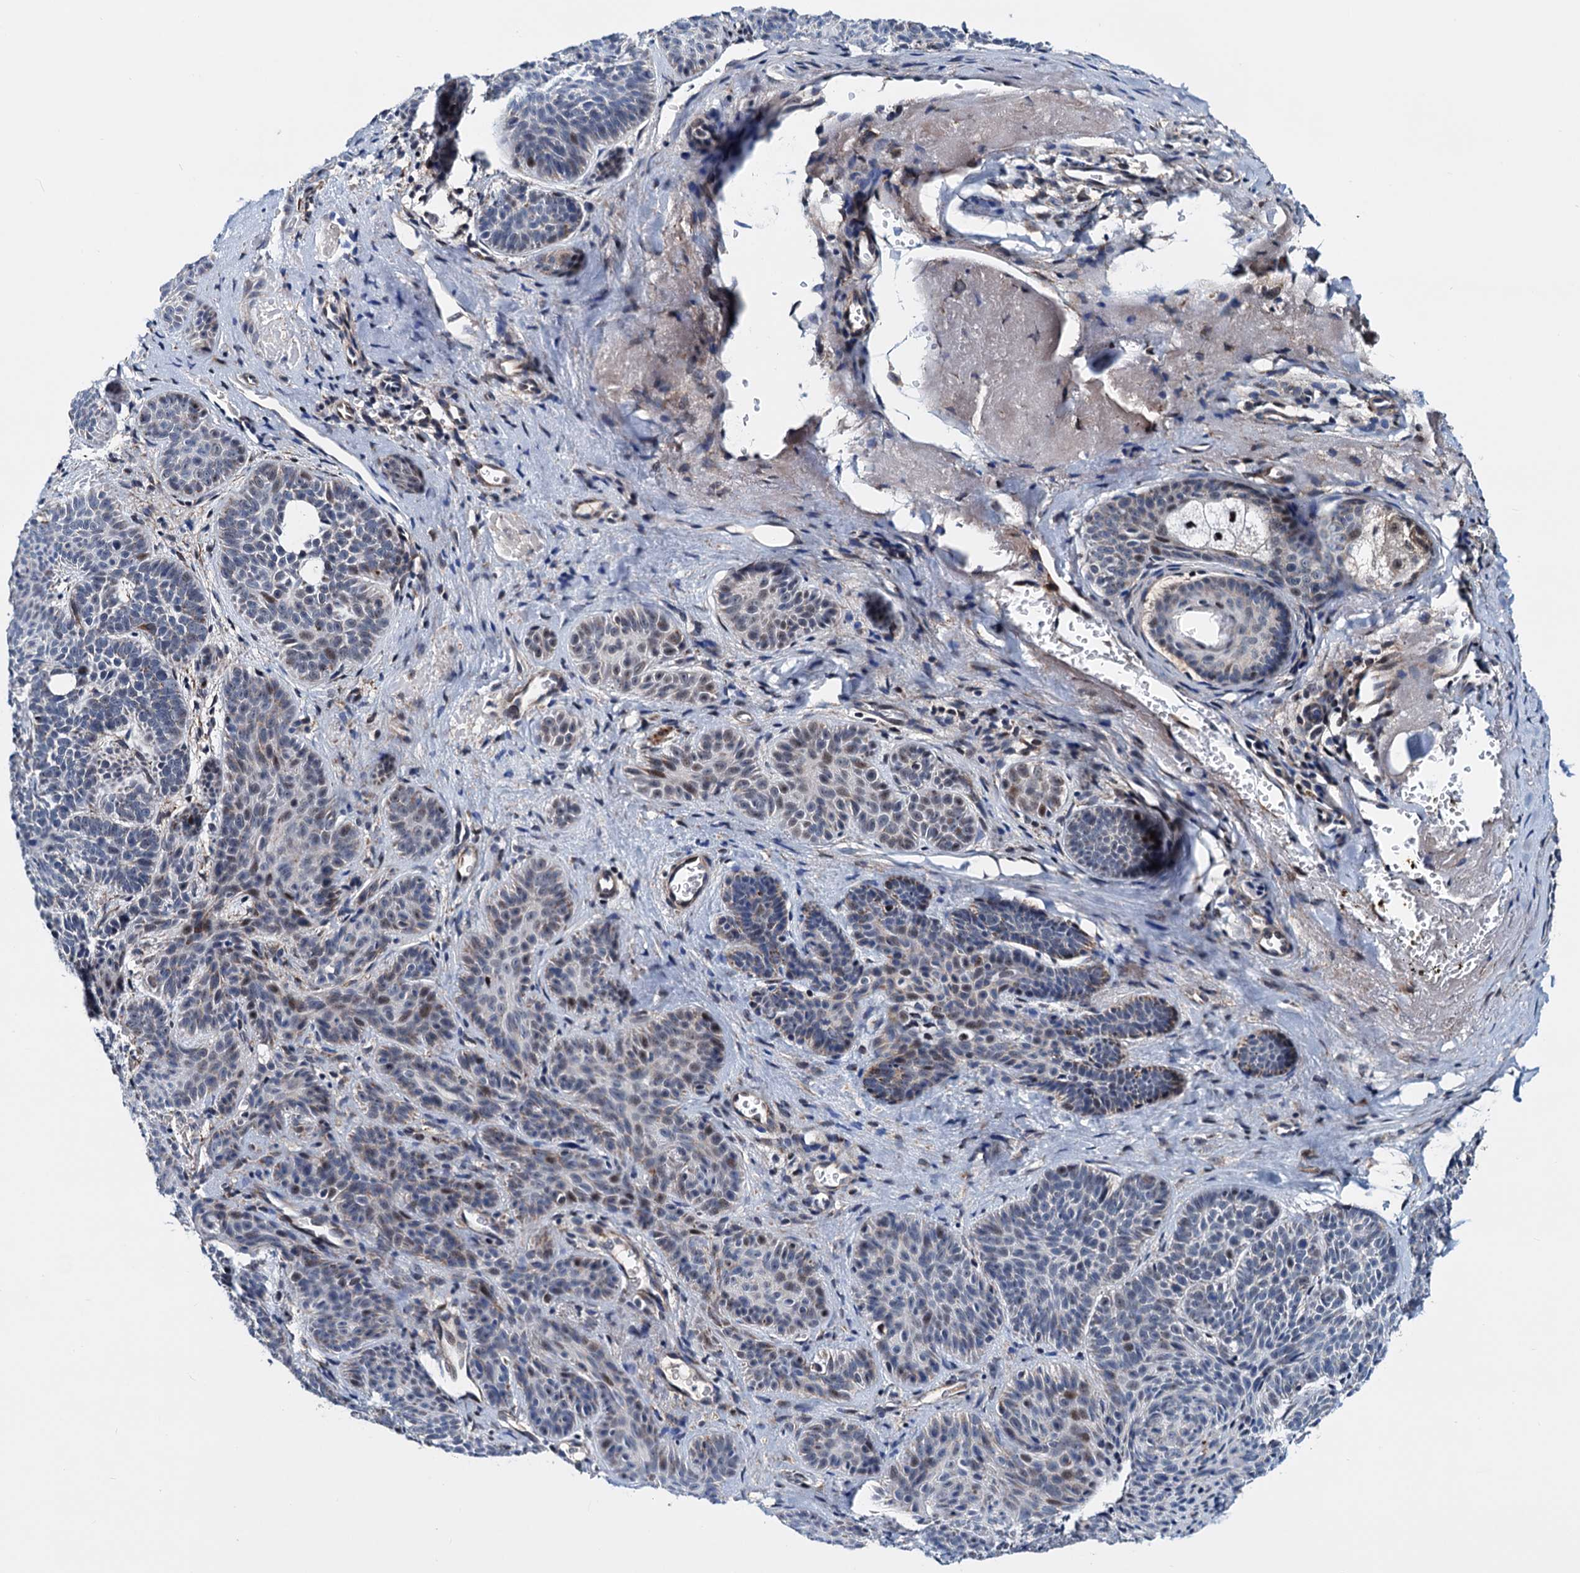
{"staining": {"intensity": "moderate", "quantity": "<25%", "location": "nuclear"}, "tissue": "skin cancer", "cell_type": "Tumor cells", "image_type": "cancer", "snomed": [{"axis": "morphology", "description": "Basal cell carcinoma"}, {"axis": "topography", "description": "Skin"}], "caption": "Immunohistochemical staining of human skin basal cell carcinoma reveals low levels of moderate nuclear protein positivity in approximately <25% of tumor cells.", "gene": "COA4", "patient": {"sex": "male", "age": 85}}